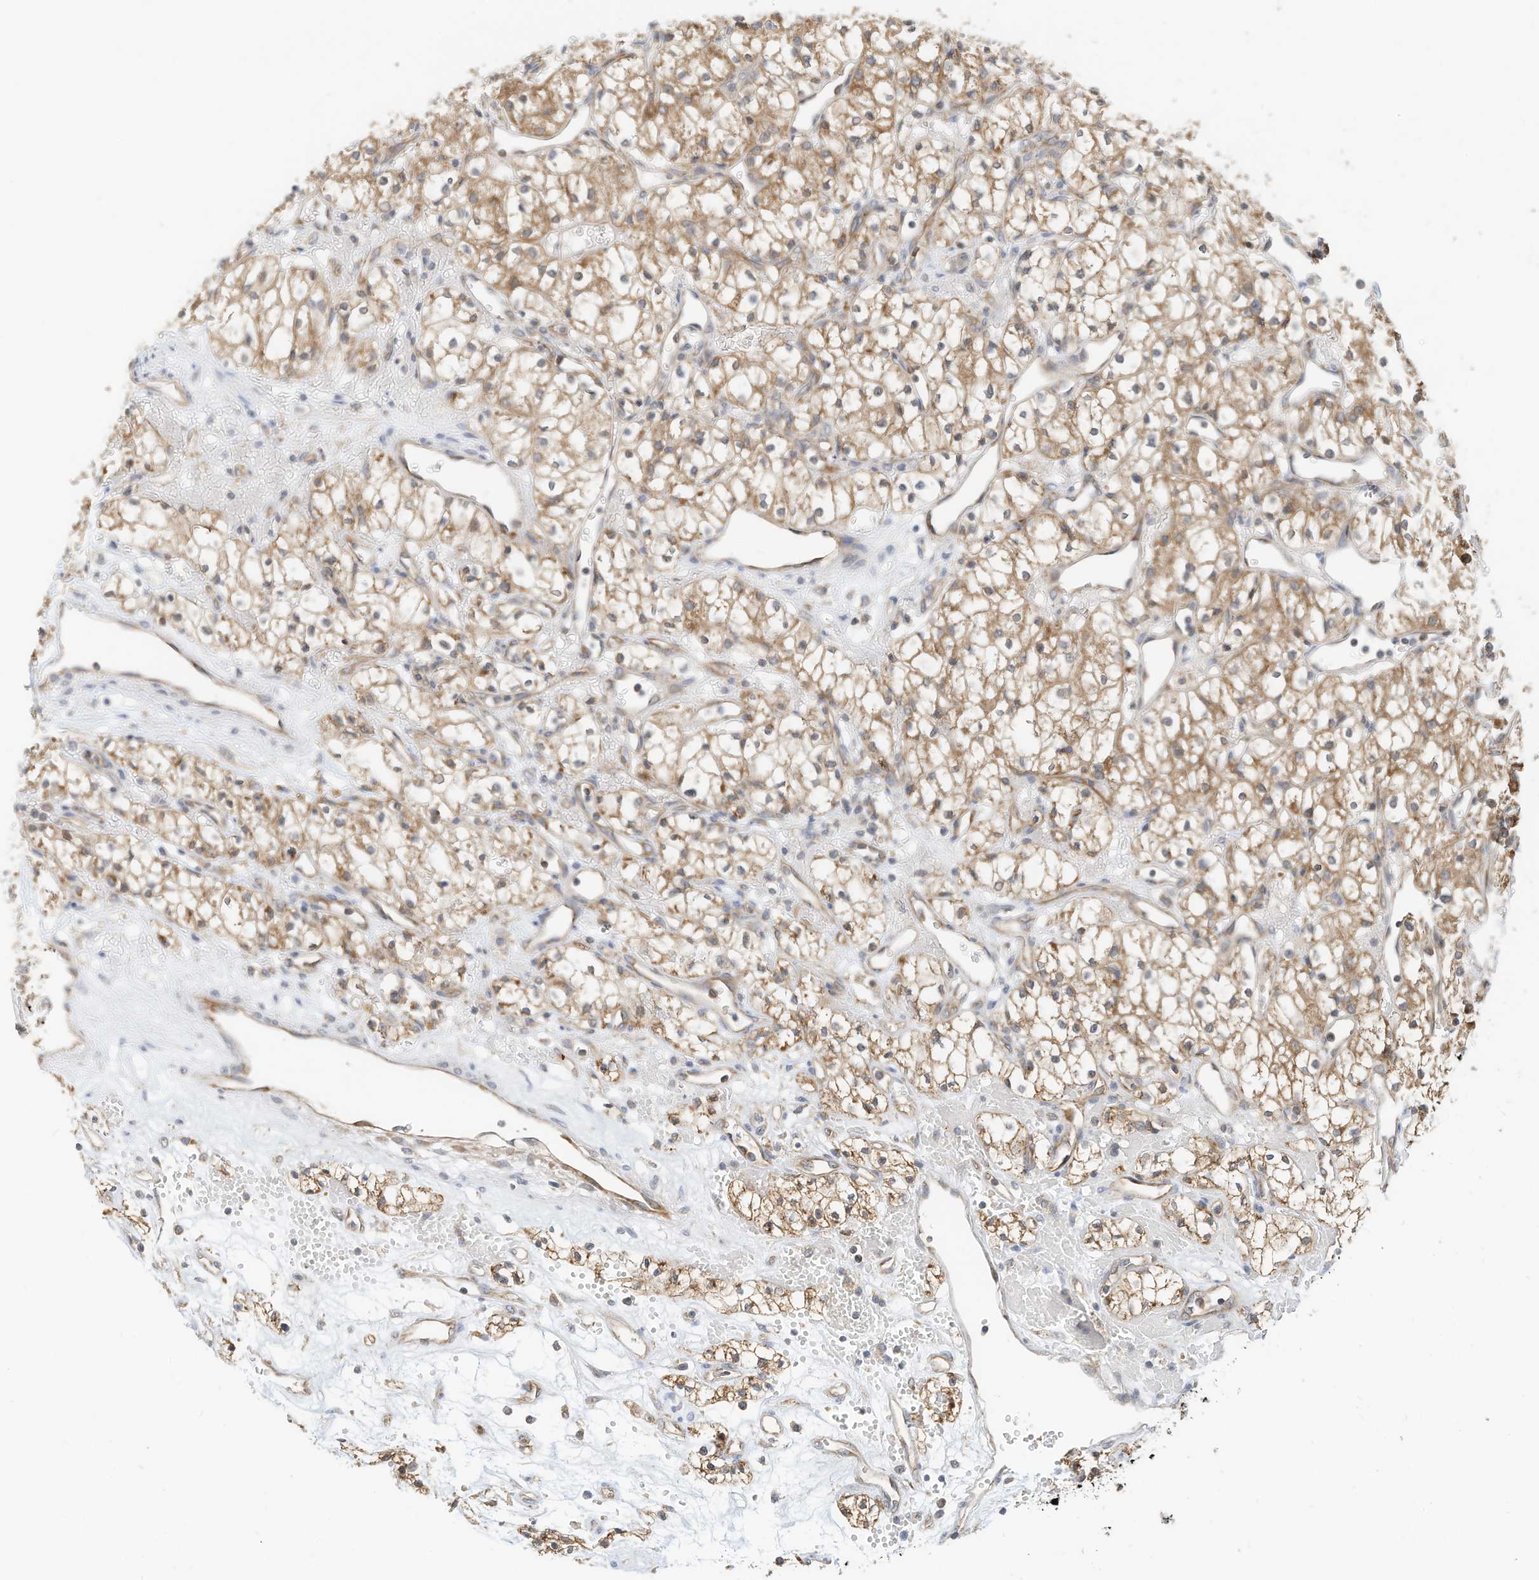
{"staining": {"intensity": "moderate", "quantity": ">75%", "location": "cytoplasmic/membranous"}, "tissue": "renal cancer", "cell_type": "Tumor cells", "image_type": "cancer", "snomed": [{"axis": "morphology", "description": "Adenocarcinoma, NOS"}, {"axis": "topography", "description": "Kidney"}], "caption": "Renal cancer stained with DAB immunohistochemistry (IHC) exhibits medium levels of moderate cytoplasmic/membranous expression in approximately >75% of tumor cells. The staining was performed using DAB (3,3'-diaminobenzidine) to visualize the protein expression in brown, while the nuclei were stained in blue with hematoxylin (Magnification: 20x).", "gene": "METTL6", "patient": {"sex": "male", "age": 59}}